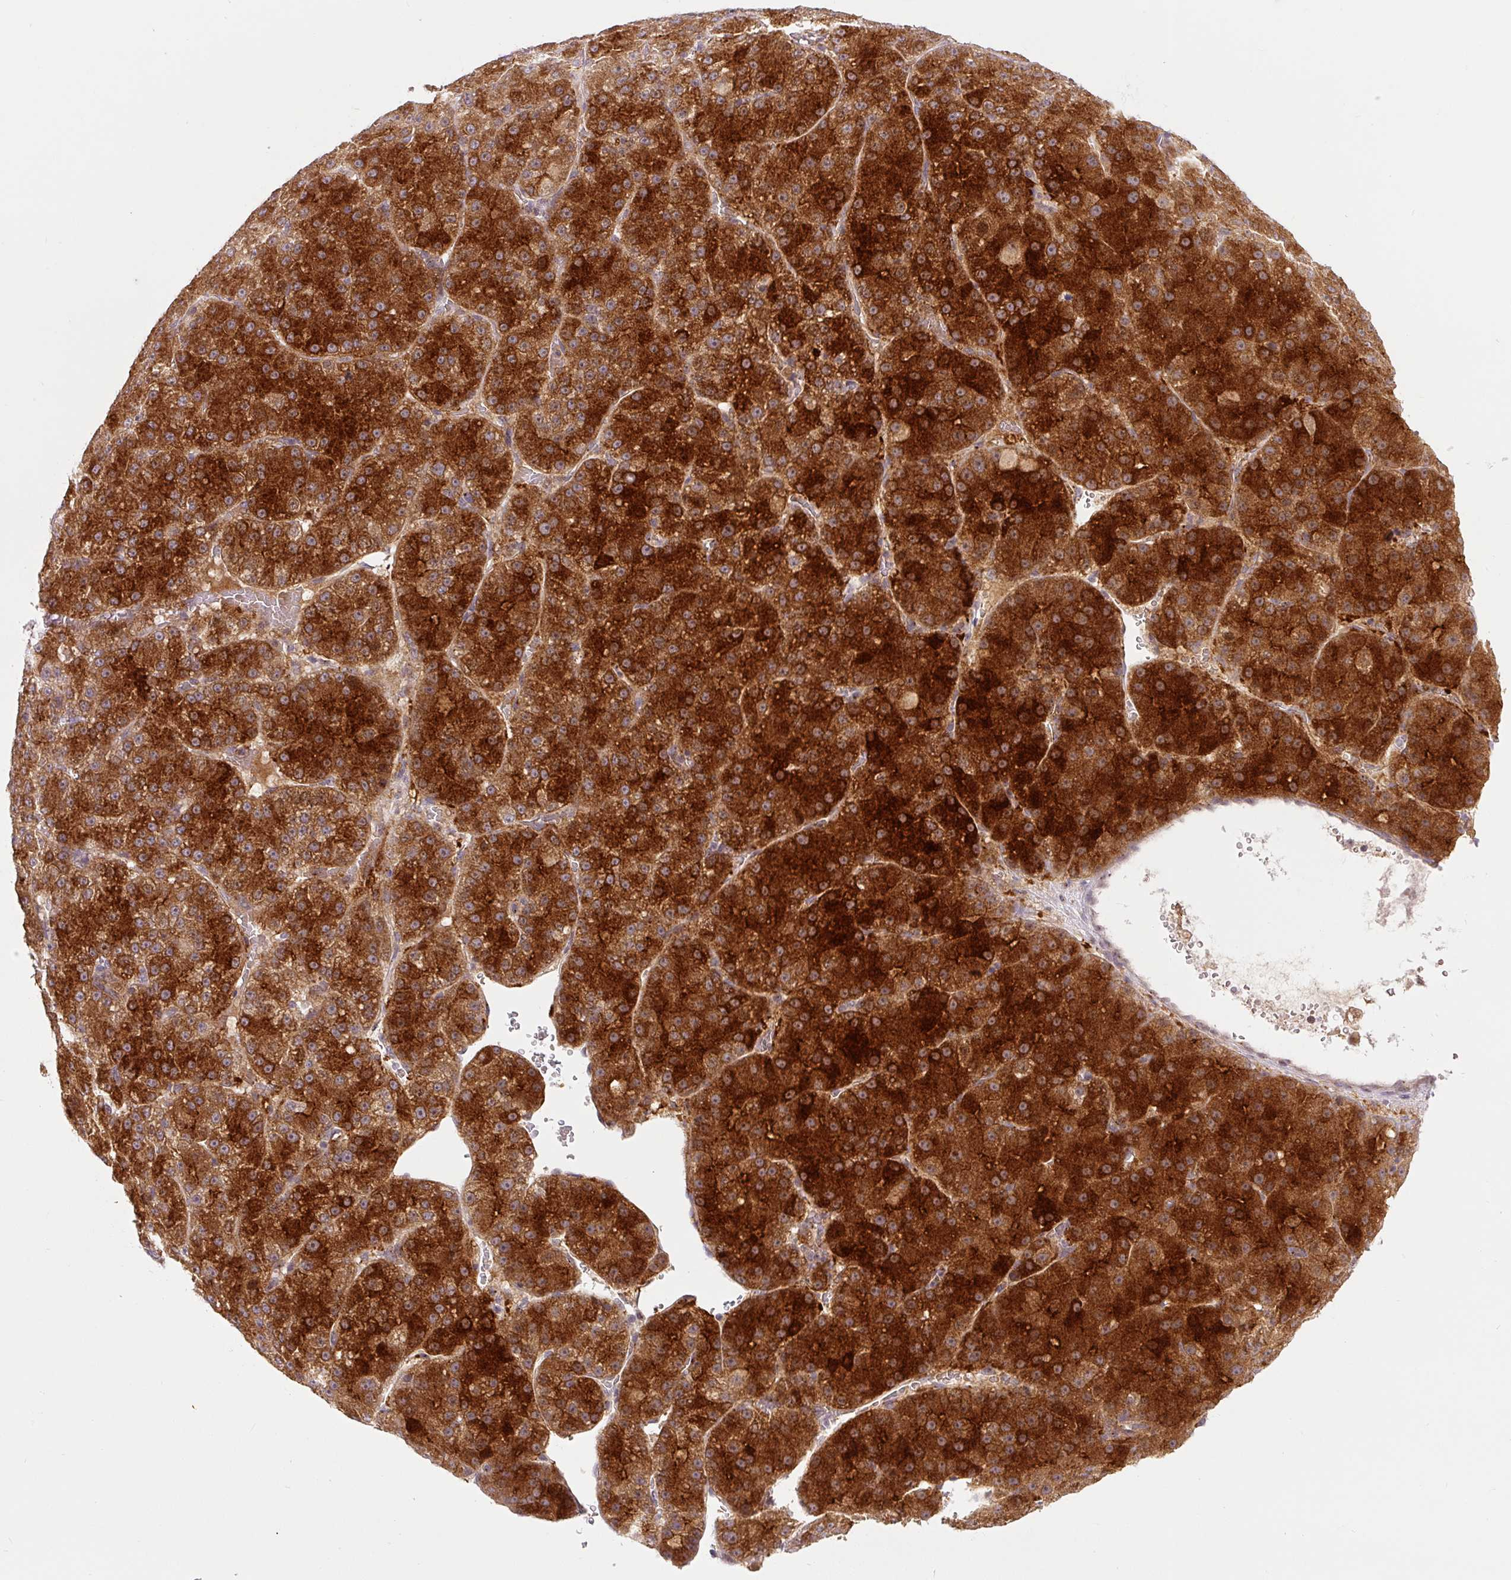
{"staining": {"intensity": "strong", "quantity": ">75%", "location": "cytoplasmic/membranous"}, "tissue": "liver cancer", "cell_type": "Tumor cells", "image_type": "cancer", "snomed": [{"axis": "morphology", "description": "Carcinoma, Hepatocellular, NOS"}, {"axis": "topography", "description": "Liver"}], "caption": "DAB immunohistochemical staining of human hepatocellular carcinoma (liver) displays strong cytoplasmic/membranous protein staining in approximately >75% of tumor cells.", "gene": "PCM1", "patient": {"sex": "male", "age": 67}}